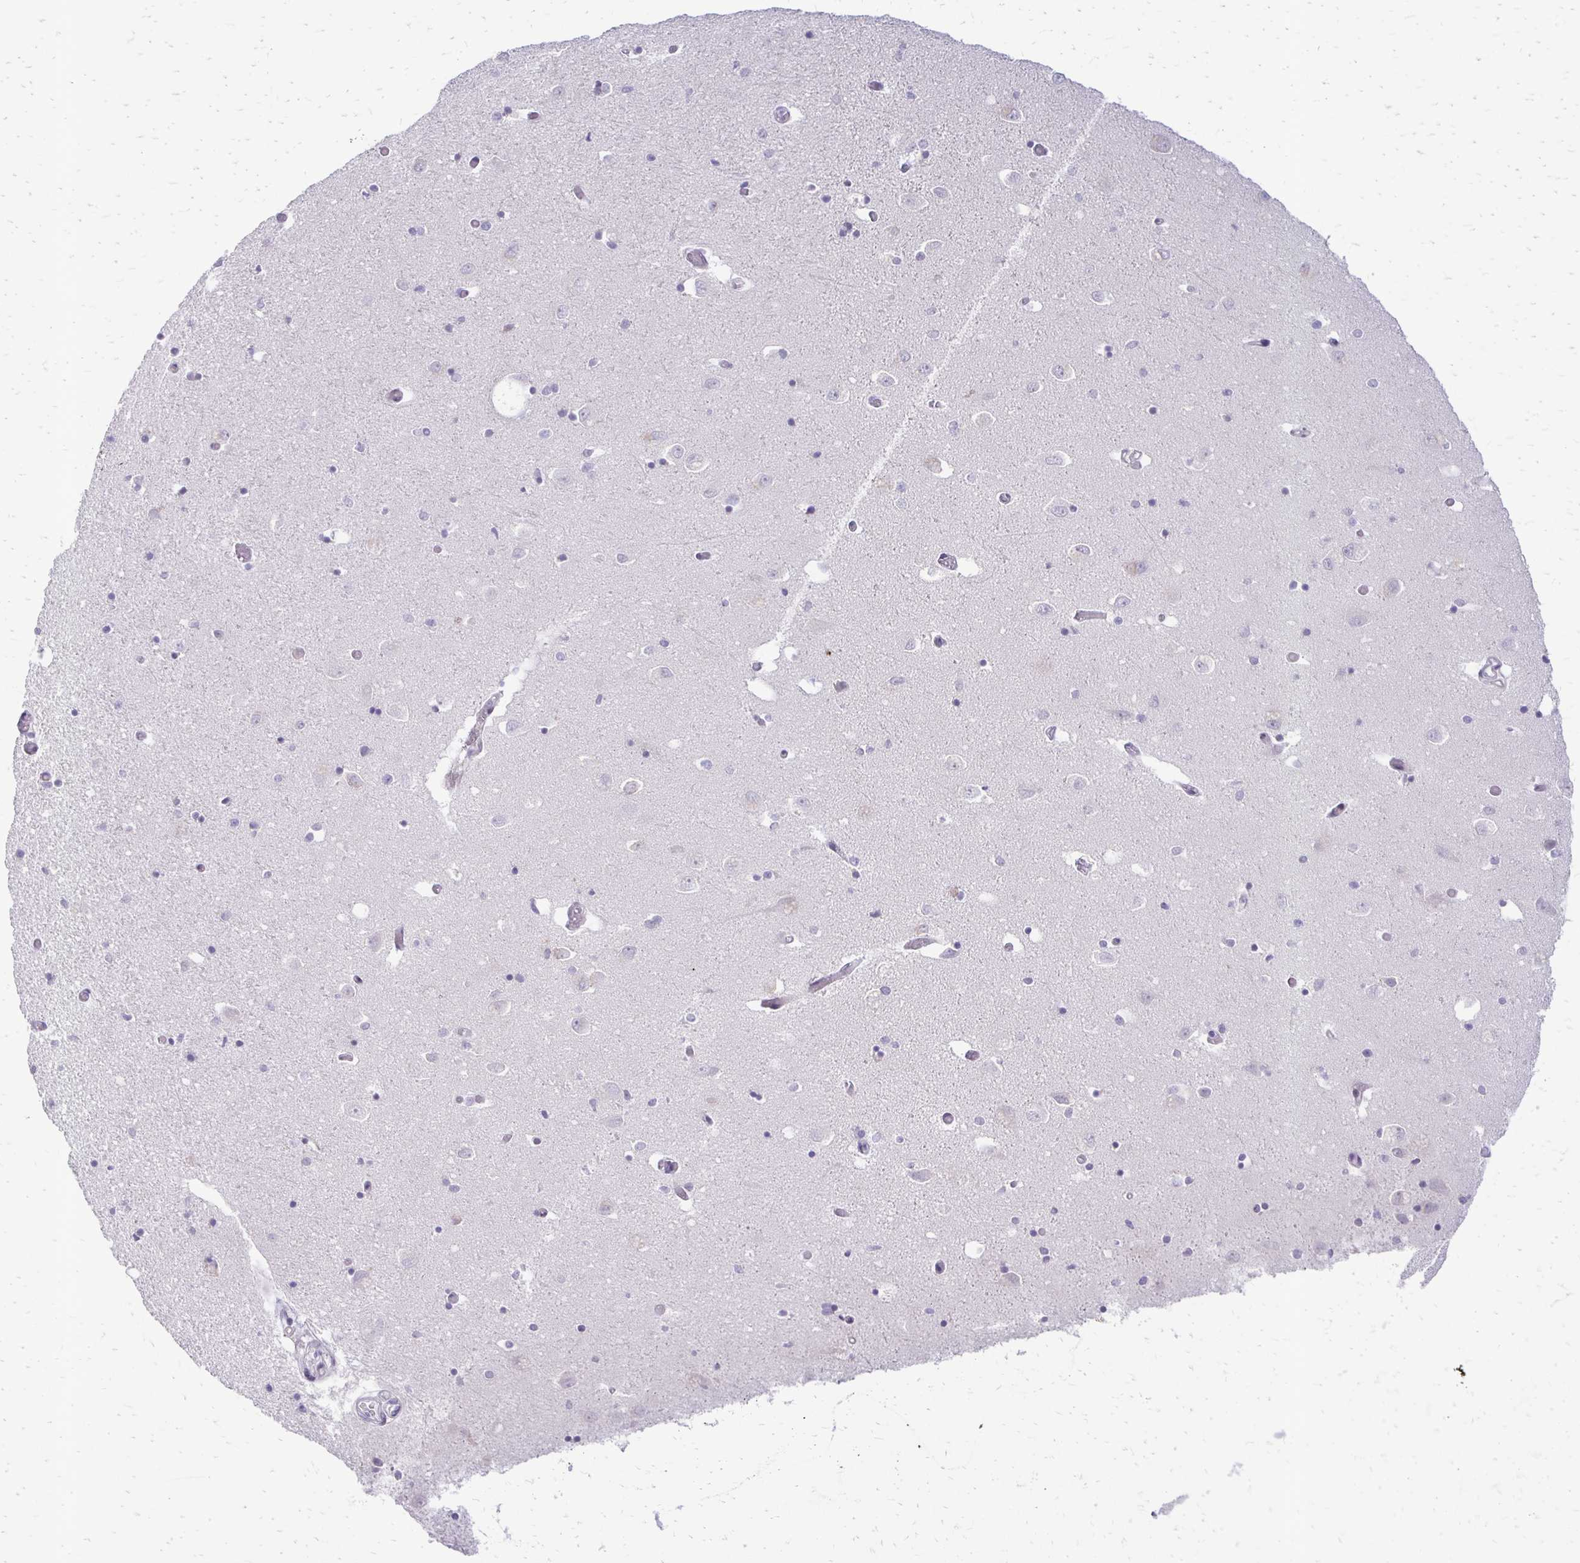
{"staining": {"intensity": "negative", "quantity": "none", "location": "none"}, "tissue": "caudate", "cell_type": "Glial cells", "image_type": "normal", "snomed": [{"axis": "morphology", "description": "Normal tissue, NOS"}, {"axis": "topography", "description": "Lateral ventricle wall"}, {"axis": "topography", "description": "Hippocampus"}], "caption": "Immunohistochemistry (IHC) of benign human caudate reveals no staining in glial cells.", "gene": "EPYC", "patient": {"sex": "female", "age": 63}}